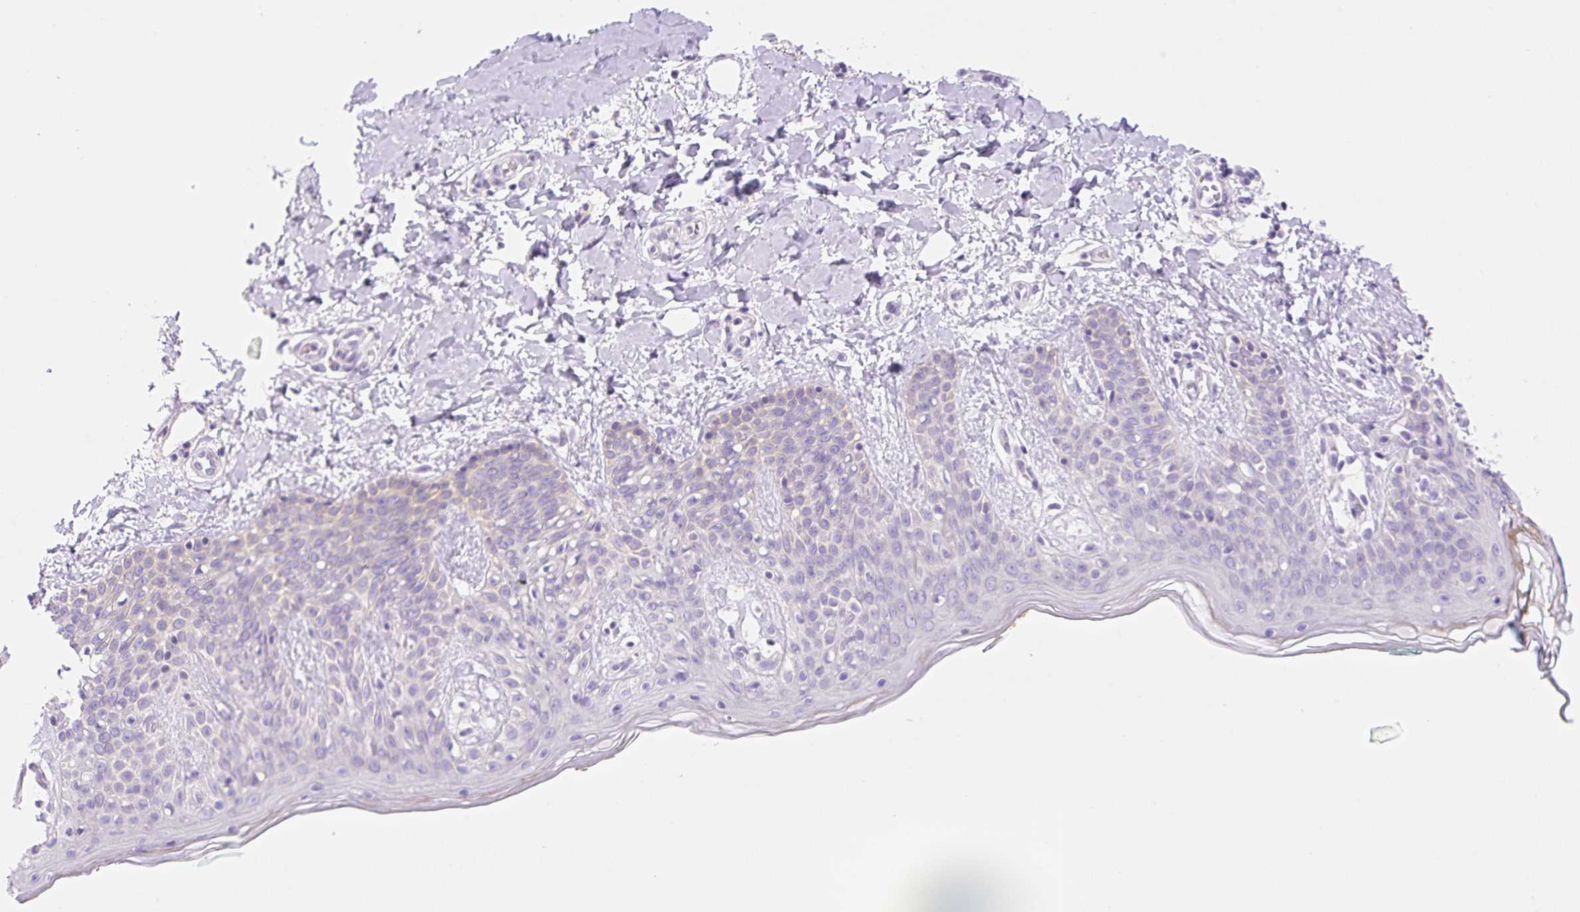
{"staining": {"intensity": "negative", "quantity": "none", "location": "none"}, "tissue": "skin", "cell_type": "Fibroblasts", "image_type": "normal", "snomed": [{"axis": "morphology", "description": "Normal tissue, NOS"}, {"axis": "topography", "description": "Skin"}], "caption": "Fibroblasts show no significant protein expression in benign skin. Nuclei are stained in blue.", "gene": "DENND5A", "patient": {"sex": "male", "age": 16}}